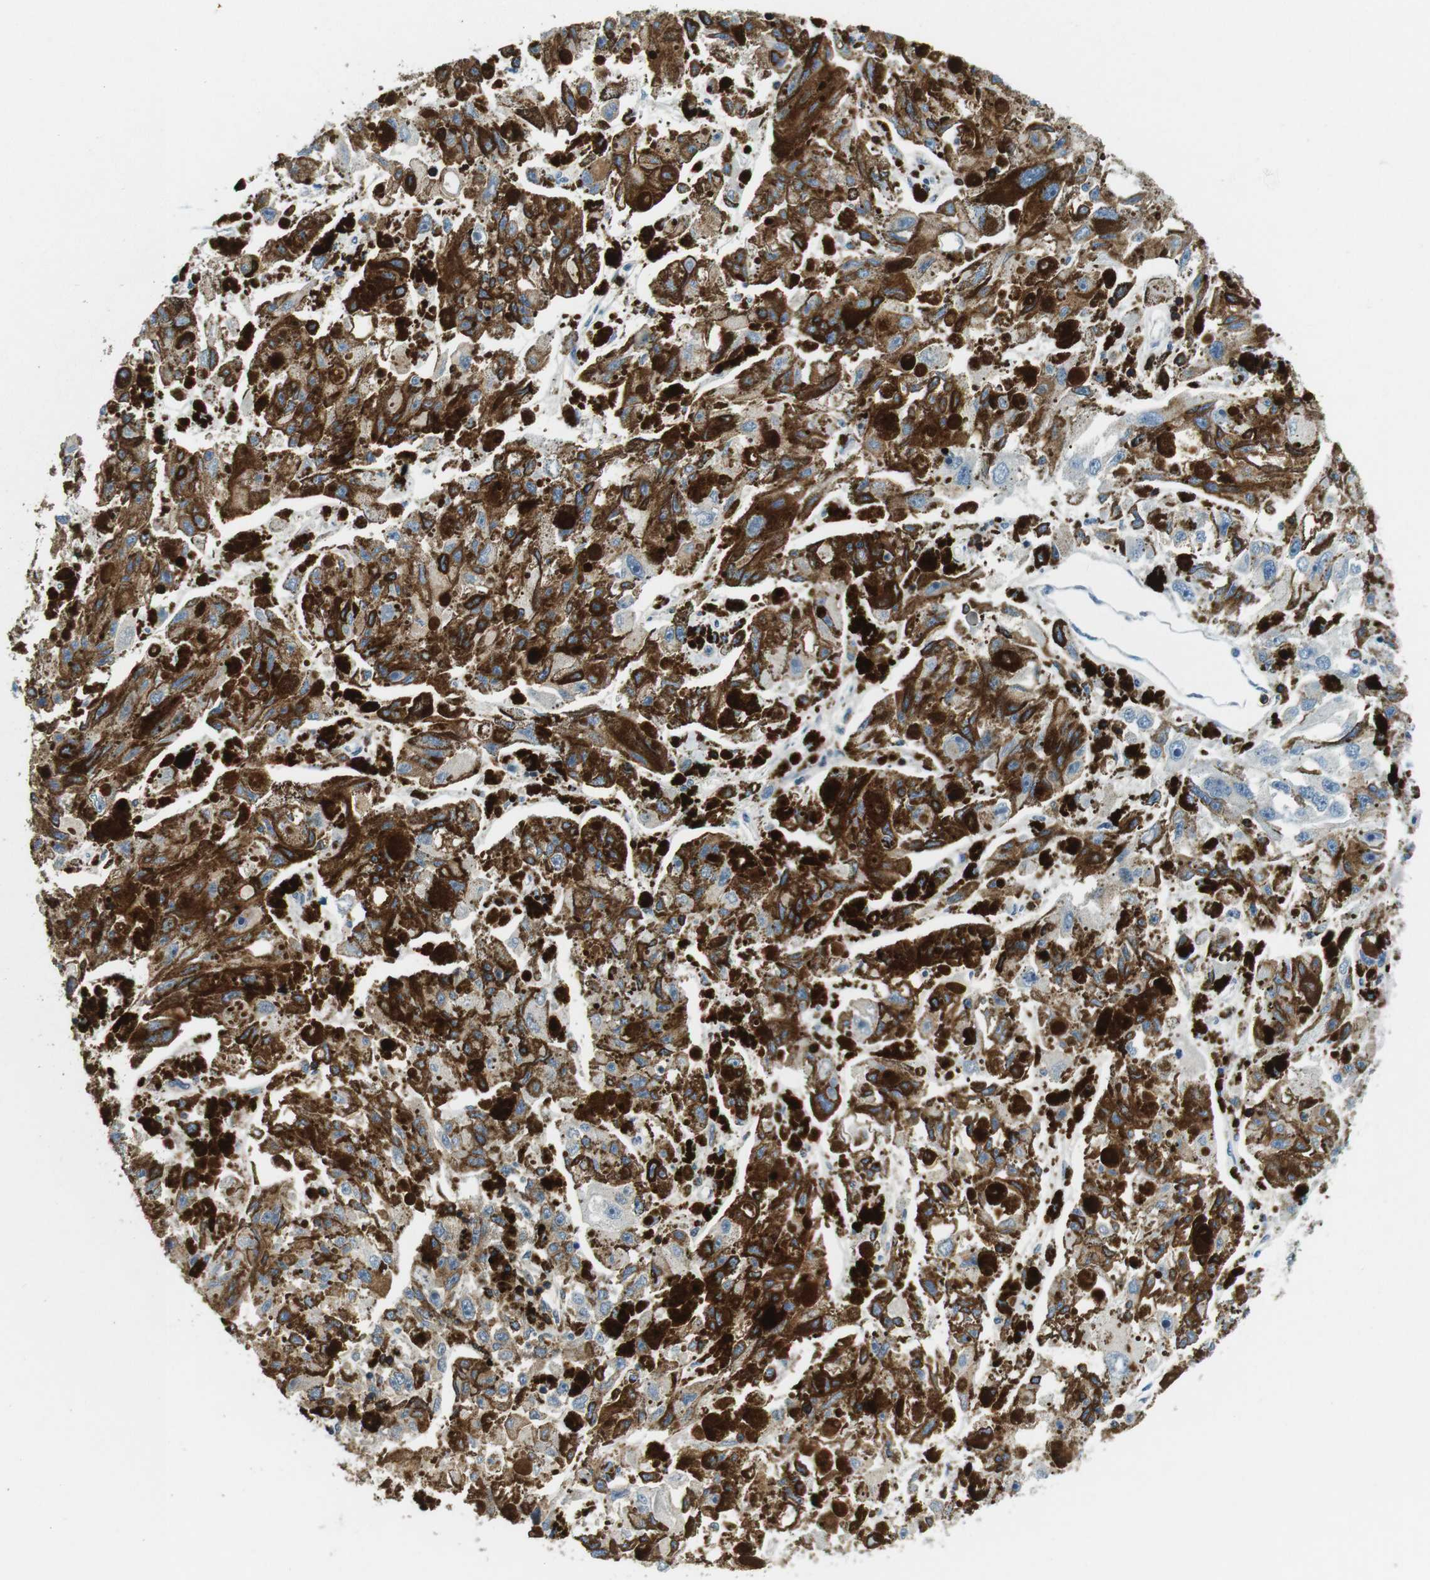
{"staining": {"intensity": "negative", "quantity": "none", "location": "none"}, "tissue": "melanoma", "cell_type": "Tumor cells", "image_type": "cancer", "snomed": [{"axis": "morphology", "description": "Malignant melanoma, NOS"}, {"axis": "topography", "description": "Skin"}], "caption": "Immunohistochemical staining of melanoma exhibits no significant staining in tumor cells. (DAB (3,3'-diaminobenzidine) IHC visualized using brightfield microscopy, high magnification).", "gene": "CD6", "patient": {"sex": "female", "age": 104}}